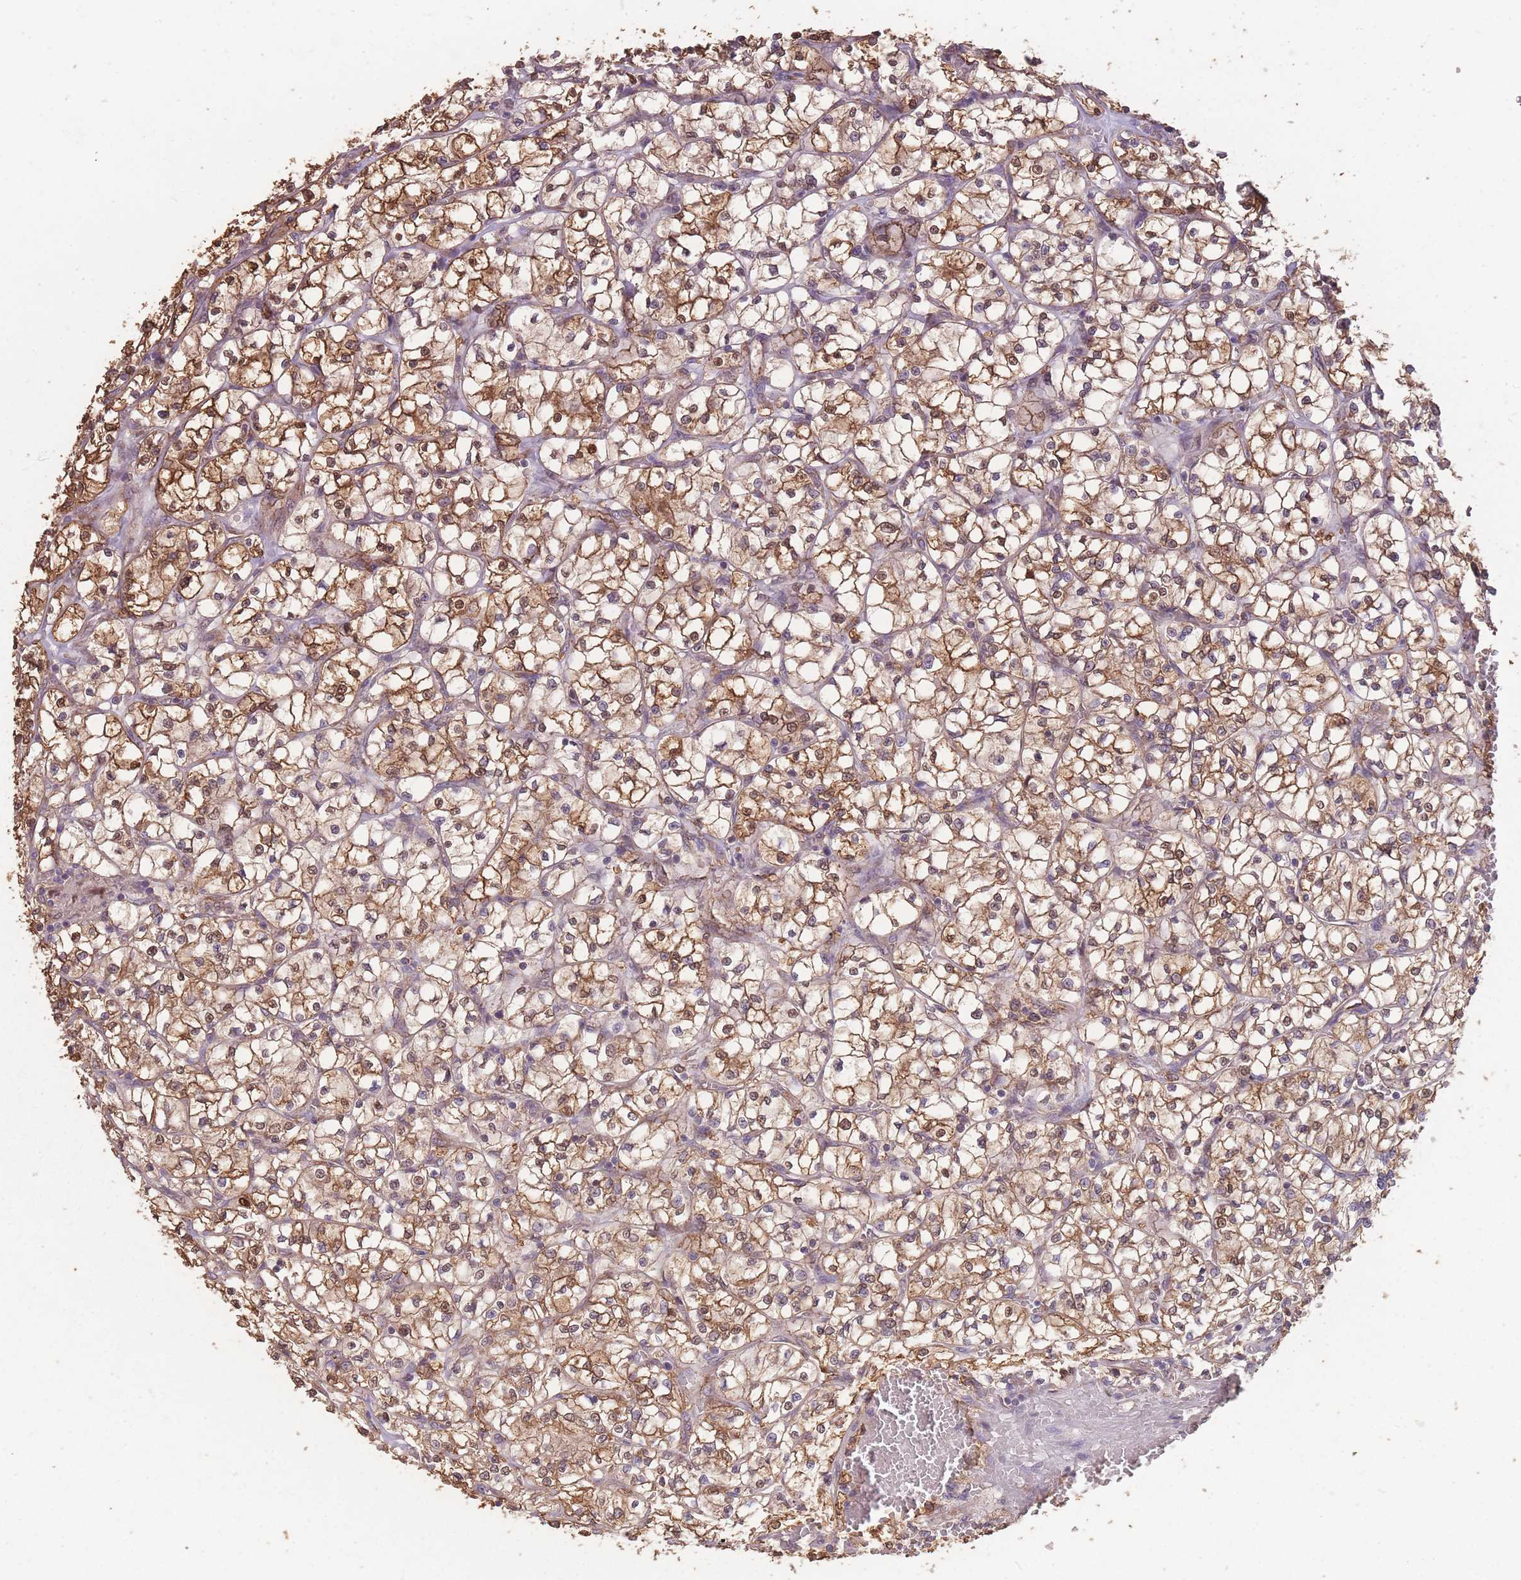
{"staining": {"intensity": "moderate", "quantity": ">75%", "location": "cytoplasmic/membranous,nuclear"}, "tissue": "renal cancer", "cell_type": "Tumor cells", "image_type": "cancer", "snomed": [{"axis": "morphology", "description": "Adenocarcinoma, NOS"}, {"axis": "topography", "description": "Kidney"}], "caption": "IHC (DAB) staining of renal cancer (adenocarcinoma) displays moderate cytoplasmic/membranous and nuclear protein staining in approximately >75% of tumor cells.", "gene": "SANBR", "patient": {"sex": "female", "age": 64}}